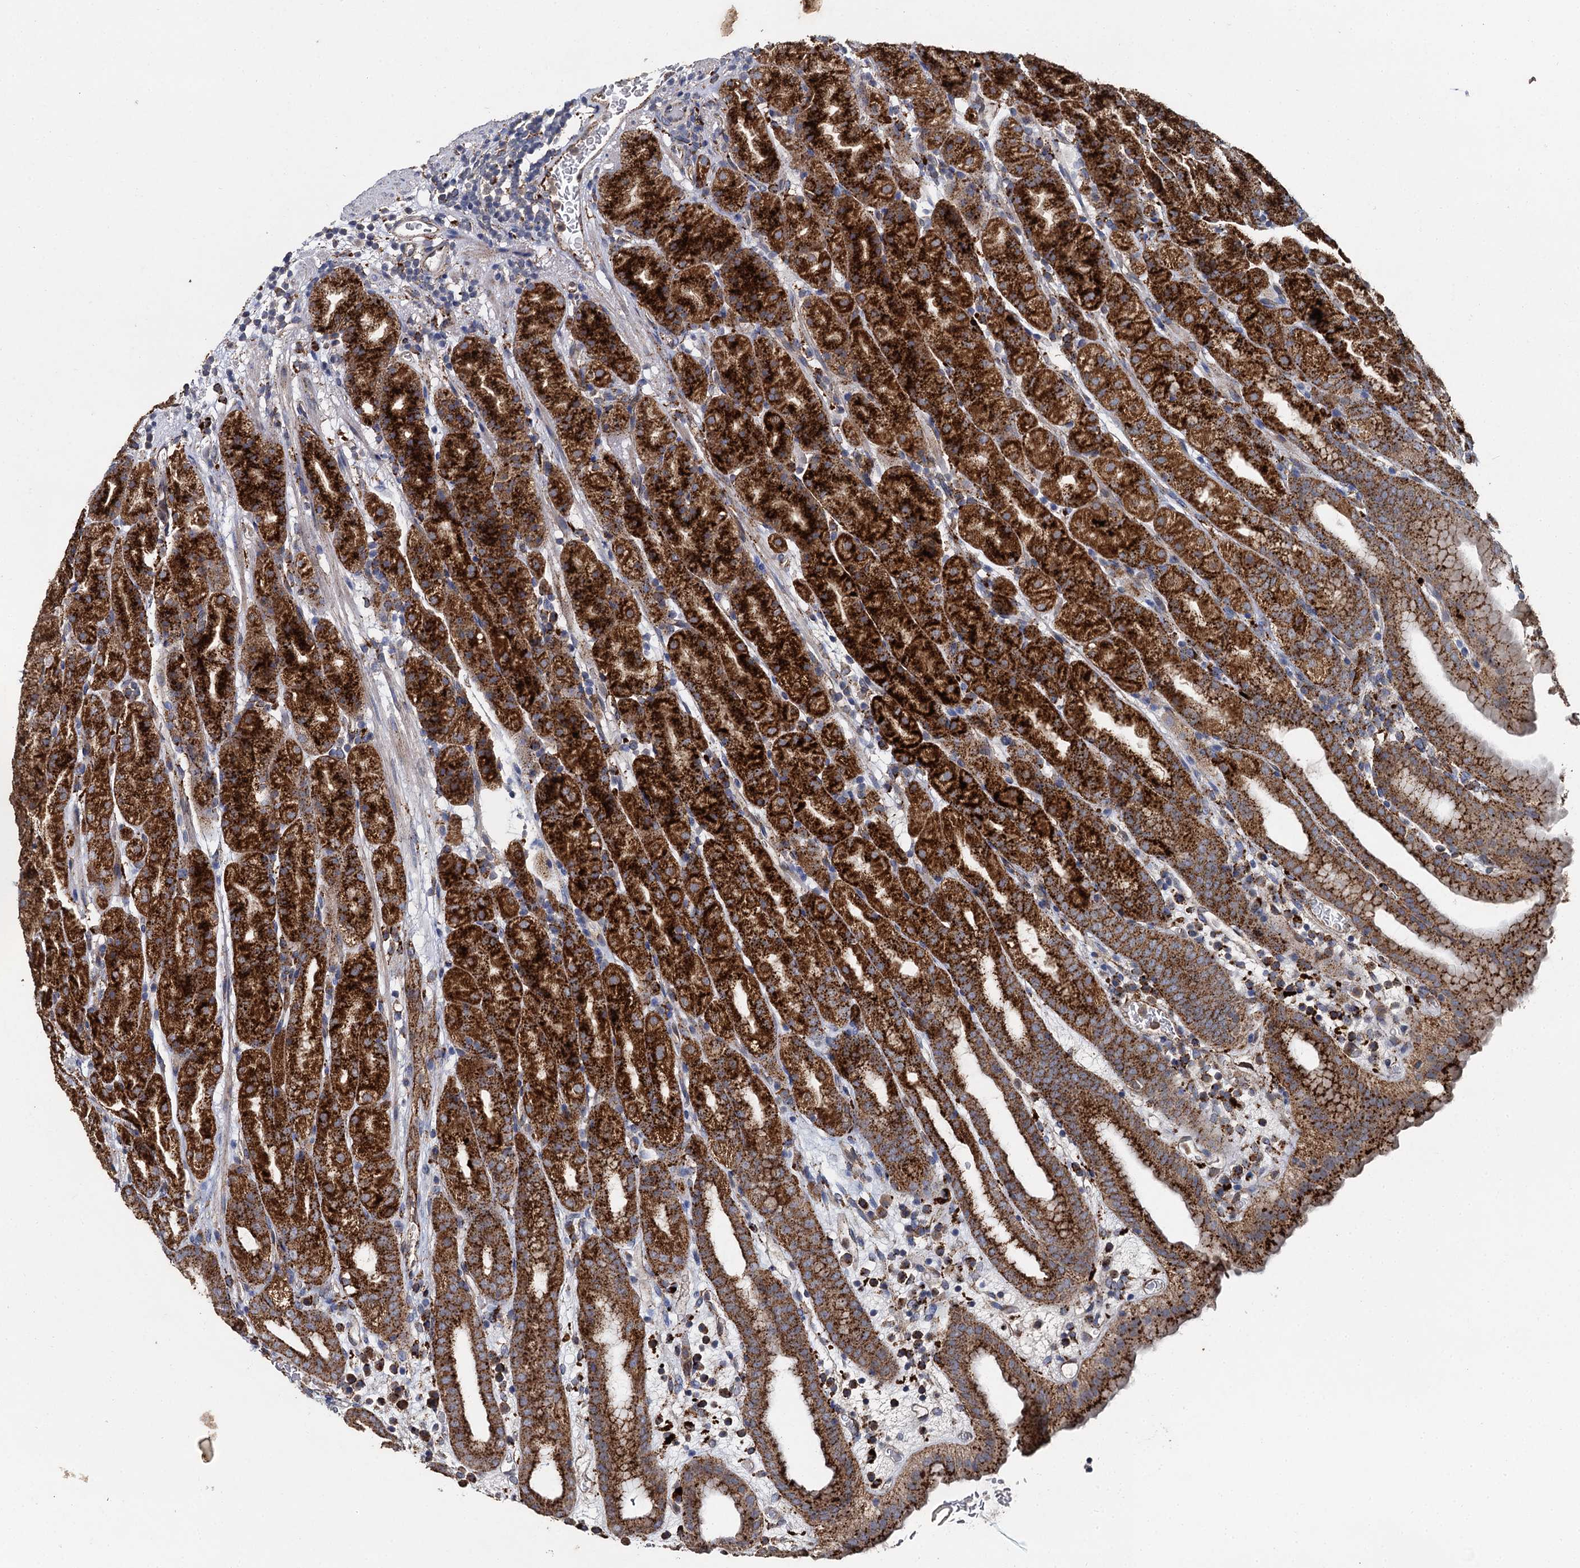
{"staining": {"intensity": "strong", "quantity": ">75%", "location": "cytoplasmic/membranous"}, "tissue": "stomach", "cell_type": "Glandular cells", "image_type": "normal", "snomed": [{"axis": "morphology", "description": "Normal tissue, NOS"}, {"axis": "topography", "description": "Stomach, upper"}], "caption": "Protein expression analysis of normal stomach displays strong cytoplasmic/membranous staining in approximately >75% of glandular cells.", "gene": "GBA1", "patient": {"sex": "male", "age": 68}}